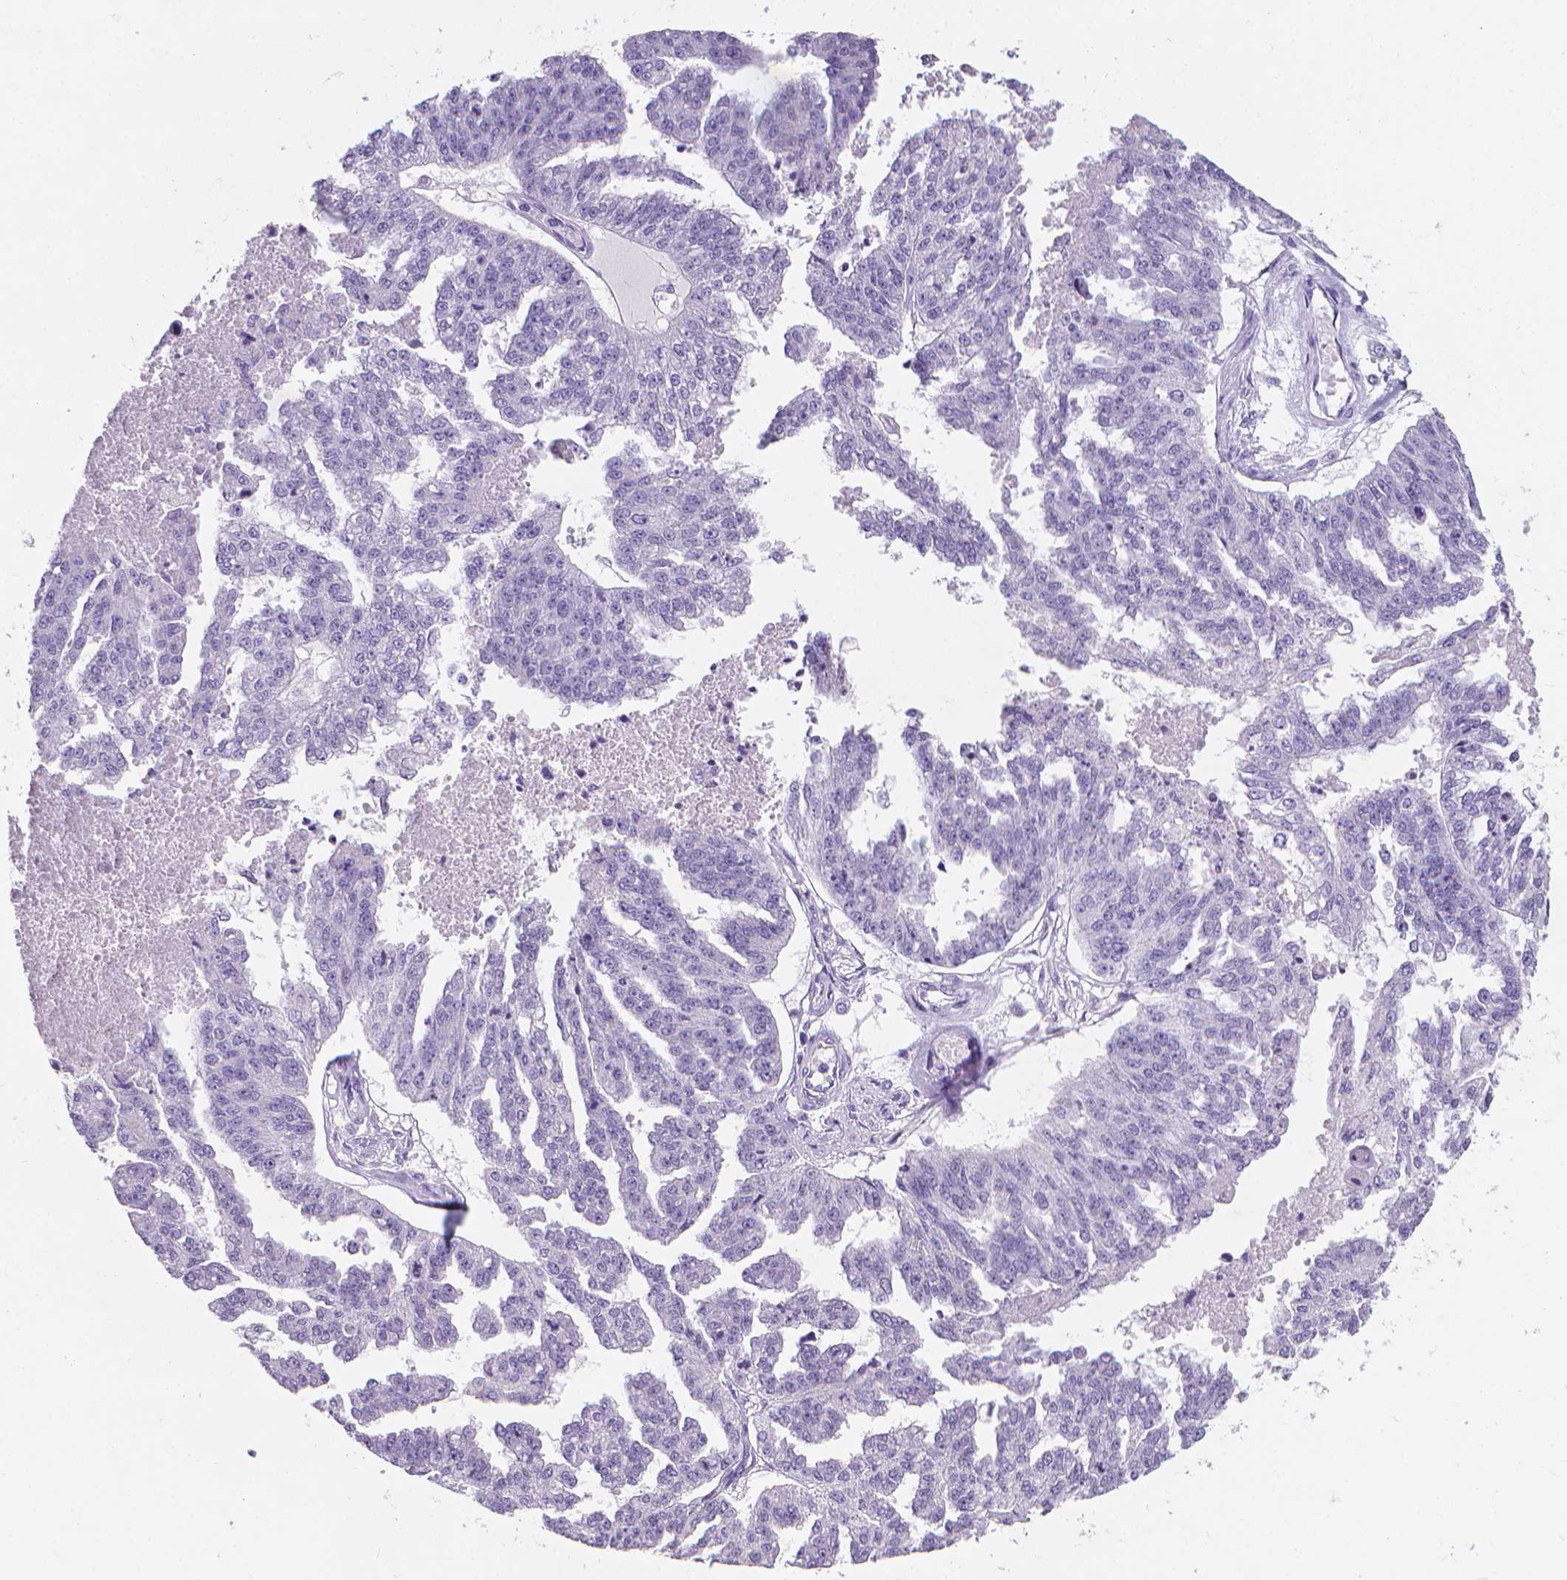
{"staining": {"intensity": "negative", "quantity": "none", "location": "none"}, "tissue": "ovarian cancer", "cell_type": "Tumor cells", "image_type": "cancer", "snomed": [{"axis": "morphology", "description": "Cystadenocarcinoma, serous, NOS"}, {"axis": "topography", "description": "Ovary"}], "caption": "A high-resolution histopathology image shows immunohistochemistry staining of ovarian cancer (serous cystadenocarcinoma), which demonstrates no significant staining in tumor cells. (Immunohistochemistry (ihc), brightfield microscopy, high magnification).", "gene": "XPNPEP2", "patient": {"sex": "female", "age": 58}}